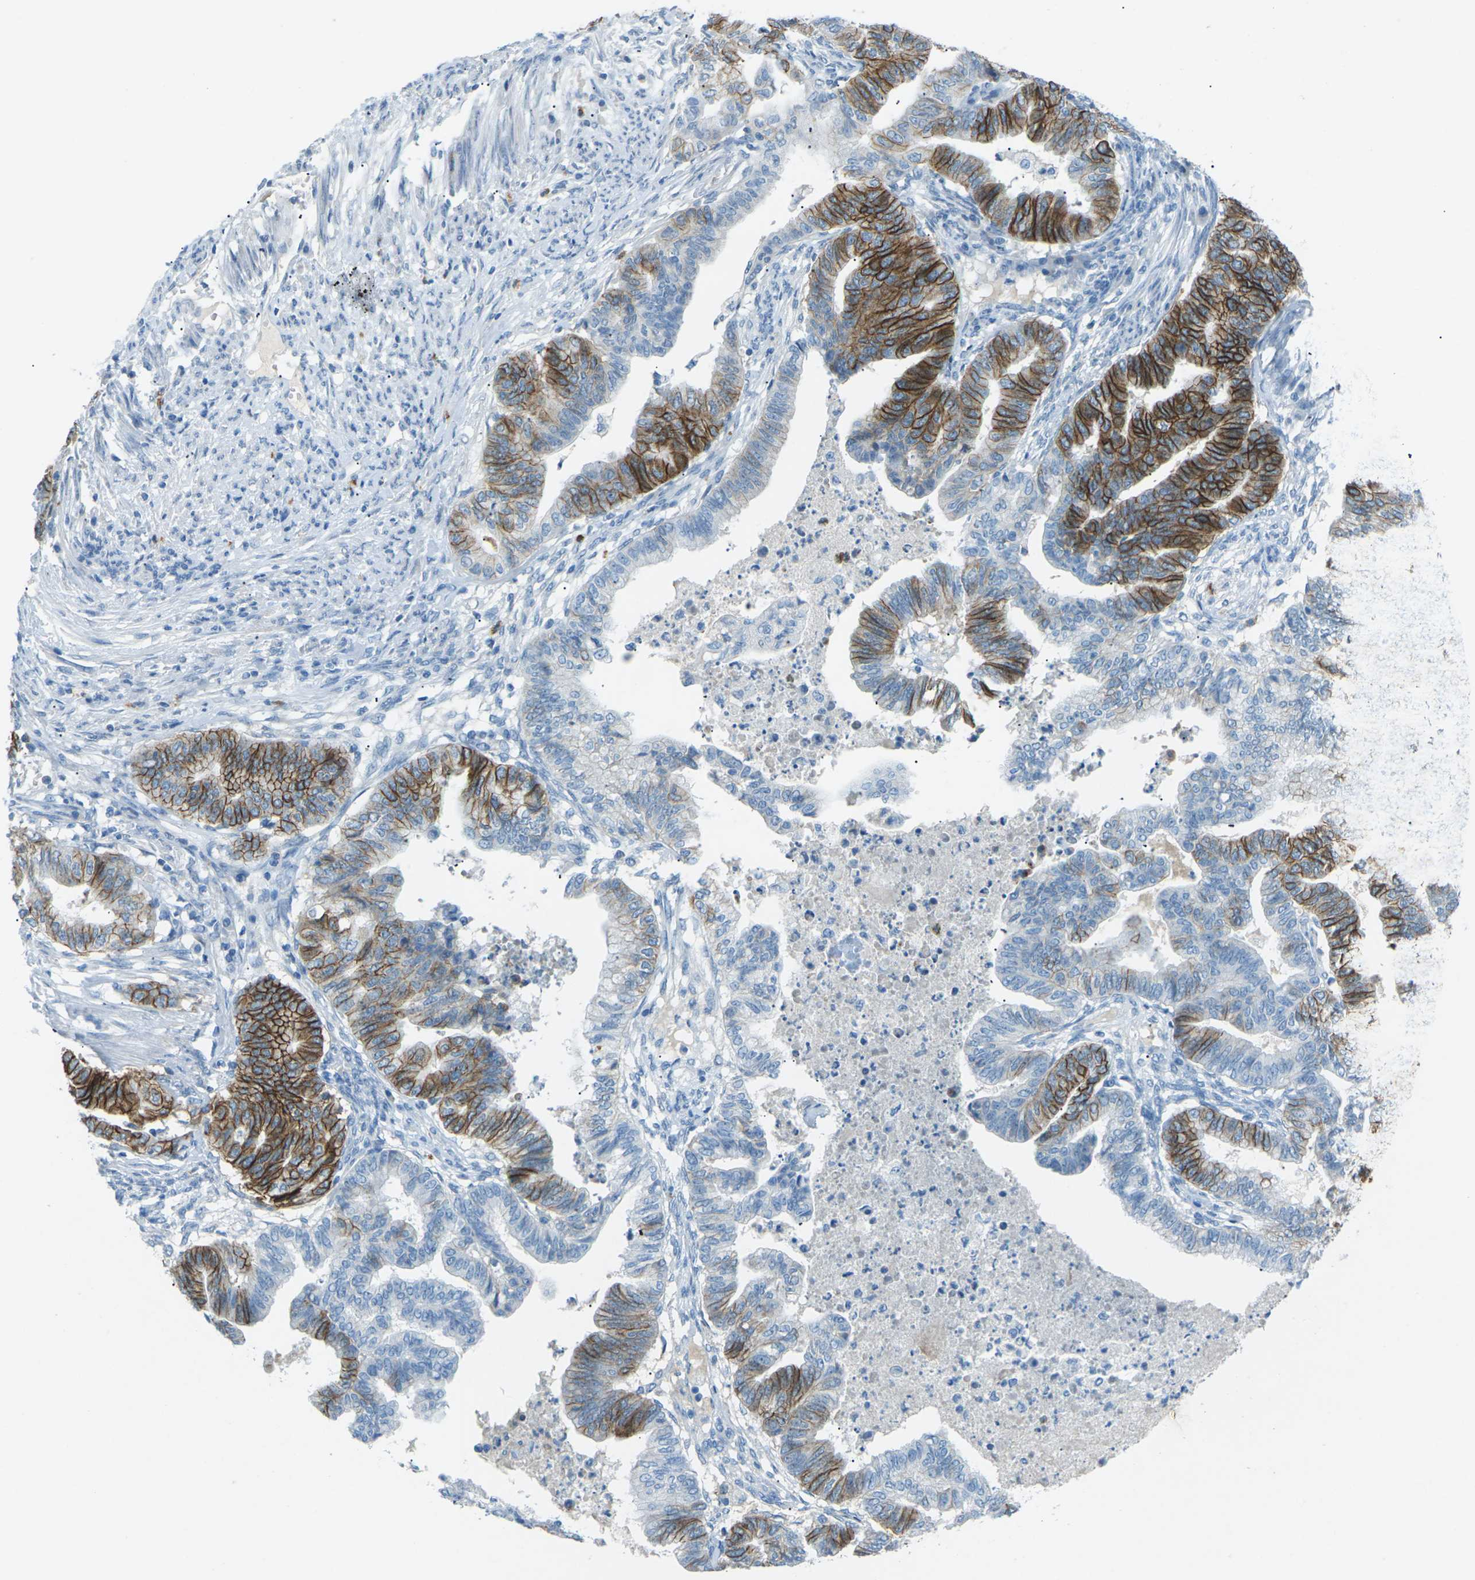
{"staining": {"intensity": "strong", "quantity": "25%-75%", "location": "cytoplasmic/membranous"}, "tissue": "endometrial cancer", "cell_type": "Tumor cells", "image_type": "cancer", "snomed": [{"axis": "morphology", "description": "Adenocarcinoma, NOS"}, {"axis": "topography", "description": "Endometrium"}], "caption": "Endometrial adenocarcinoma tissue shows strong cytoplasmic/membranous positivity in approximately 25%-75% of tumor cells, visualized by immunohistochemistry. The staining is performed using DAB (3,3'-diaminobenzidine) brown chromogen to label protein expression. The nuclei are counter-stained blue using hematoxylin.", "gene": "CDH16", "patient": {"sex": "female", "age": 79}}